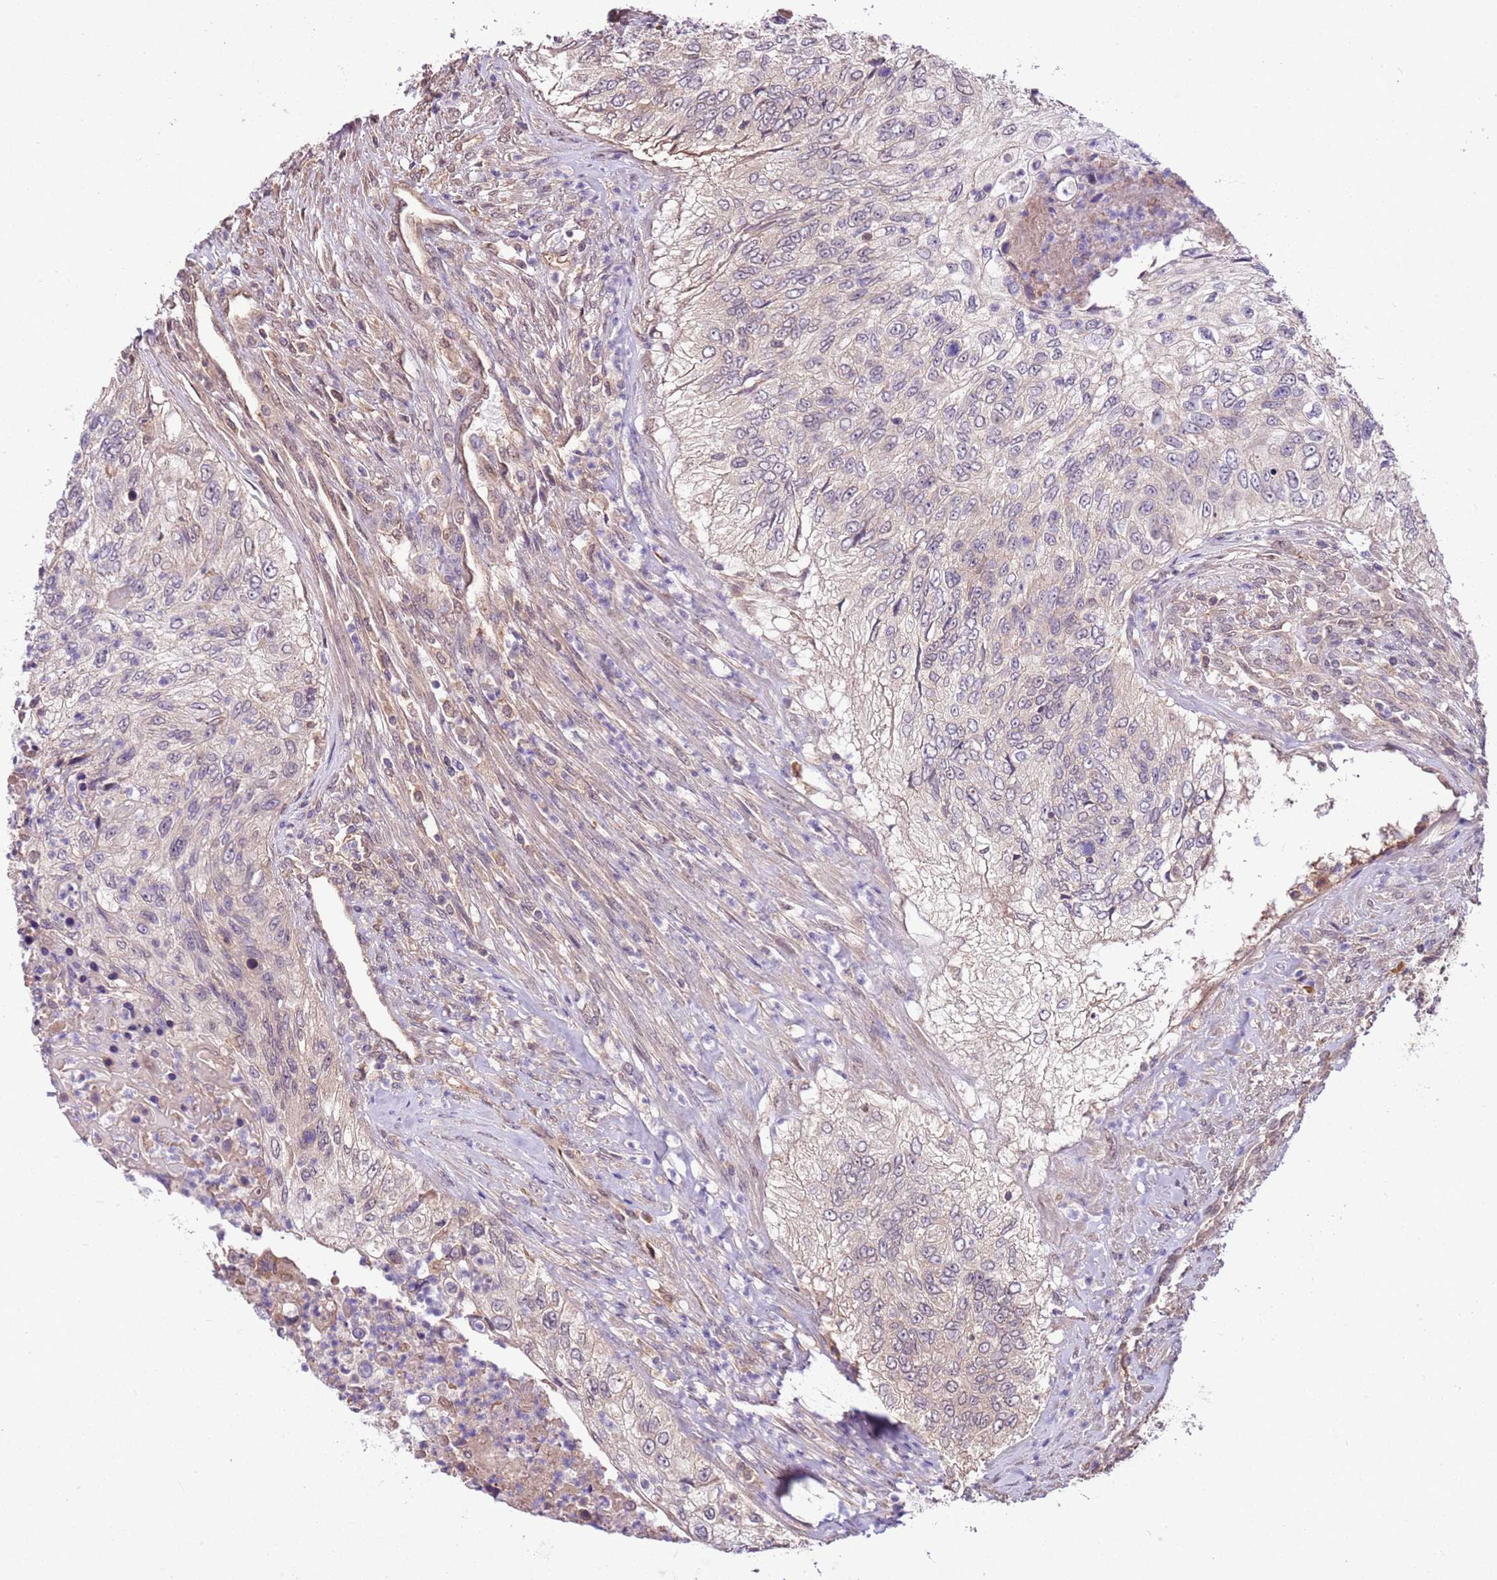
{"staining": {"intensity": "negative", "quantity": "none", "location": "none"}, "tissue": "urothelial cancer", "cell_type": "Tumor cells", "image_type": "cancer", "snomed": [{"axis": "morphology", "description": "Urothelial carcinoma, High grade"}, {"axis": "topography", "description": "Urinary bladder"}], "caption": "Tumor cells show no significant positivity in urothelial cancer. (Brightfield microscopy of DAB (3,3'-diaminobenzidine) IHC at high magnification).", "gene": "BBS5", "patient": {"sex": "female", "age": 60}}